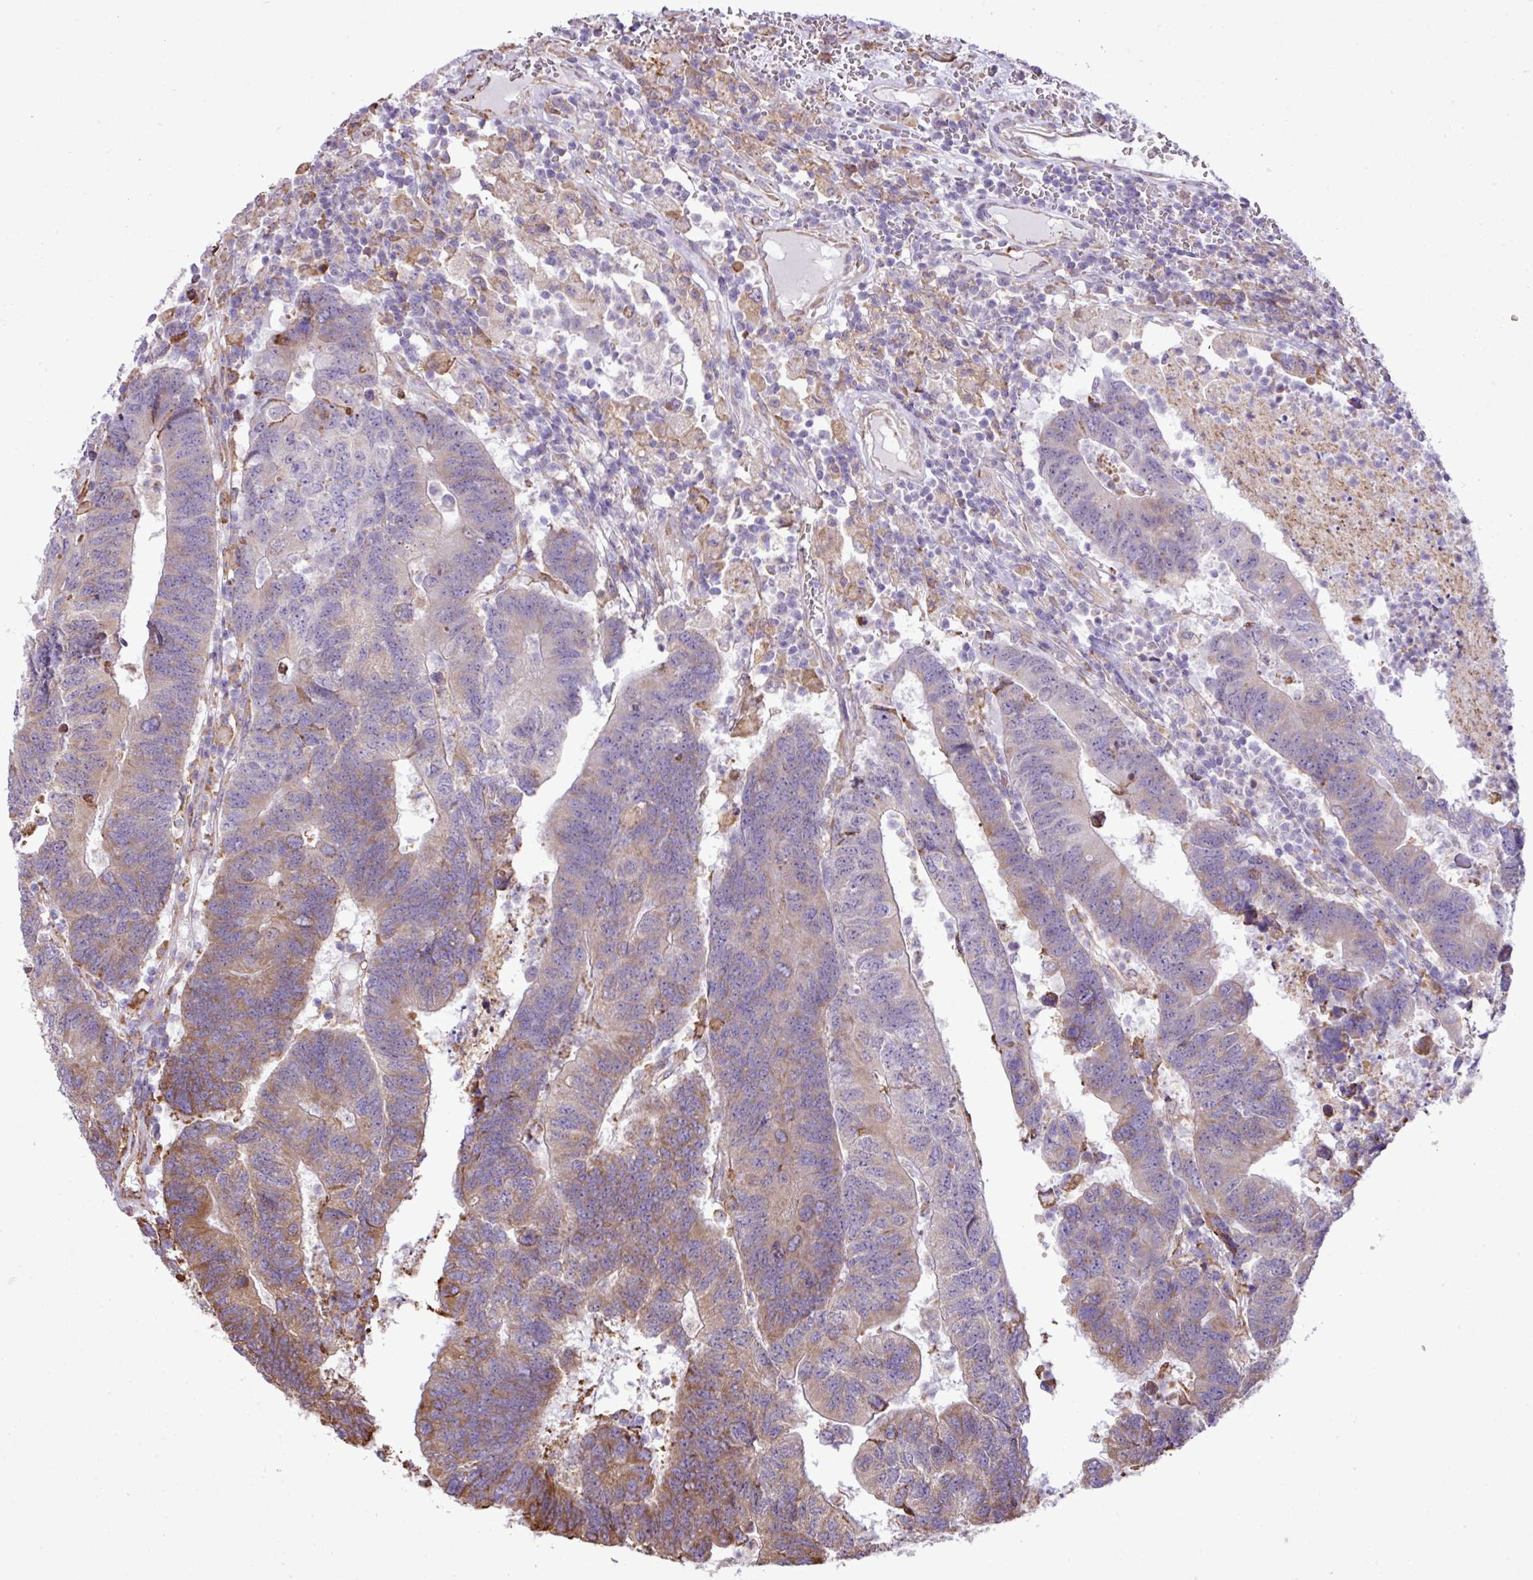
{"staining": {"intensity": "moderate", "quantity": "<25%", "location": "cytoplasmic/membranous"}, "tissue": "colorectal cancer", "cell_type": "Tumor cells", "image_type": "cancer", "snomed": [{"axis": "morphology", "description": "Adenocarcinoma, NOS"}, {"axis": "topography", "description": "Colon"}], "caption": "Immunohistochemistry (DAB (3,3'-diaminobenzidine)) staining of human adenocarcinoma (colorectal) exhibits moderate cytoplasmic/membranous protein expression in approximately <25% of tumor cells.", "gene": "ZSCAN5A", "patient": {"sex": "female", "age": 48}}